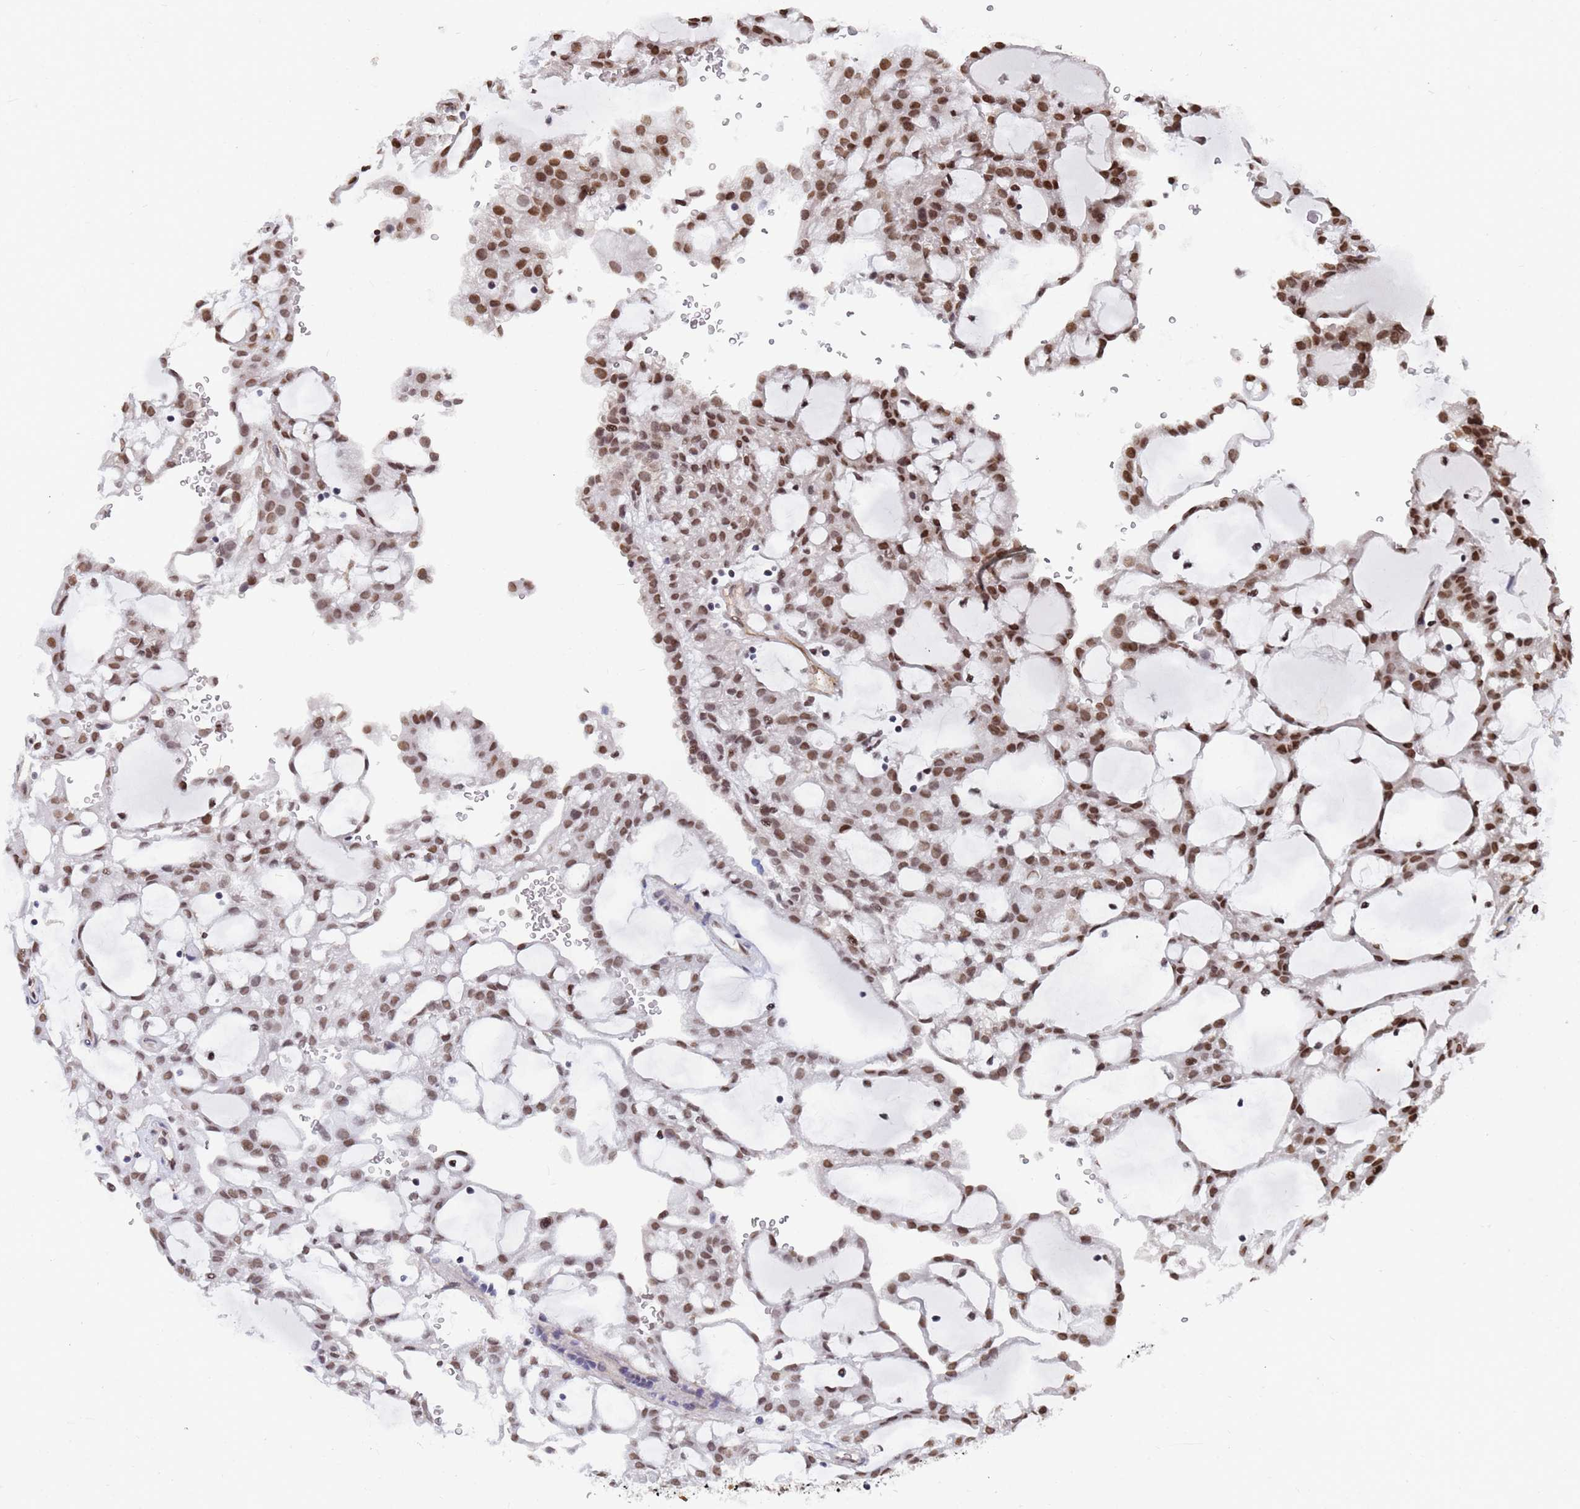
{"staining": {"intensity": "moderate", "quantity": ">75%", "location": "nuclear"}, "tissue": "renal cancer", "cell_type": "Tumor cells", "image_type": "cancer", "snomed": [{"axis": "morphology", "description": "Adenocarcinoma, NOS"}, {"axis": "topography", "description": "Kidney"}], "caption": "The micrograph reveals immunohistochemical staining of renal cancer. There is moderate nuclear staining is present in approximately >75% of tumor cells.", "gene": "RAVER2", "patient": {"sex": "male", "age": 63}}